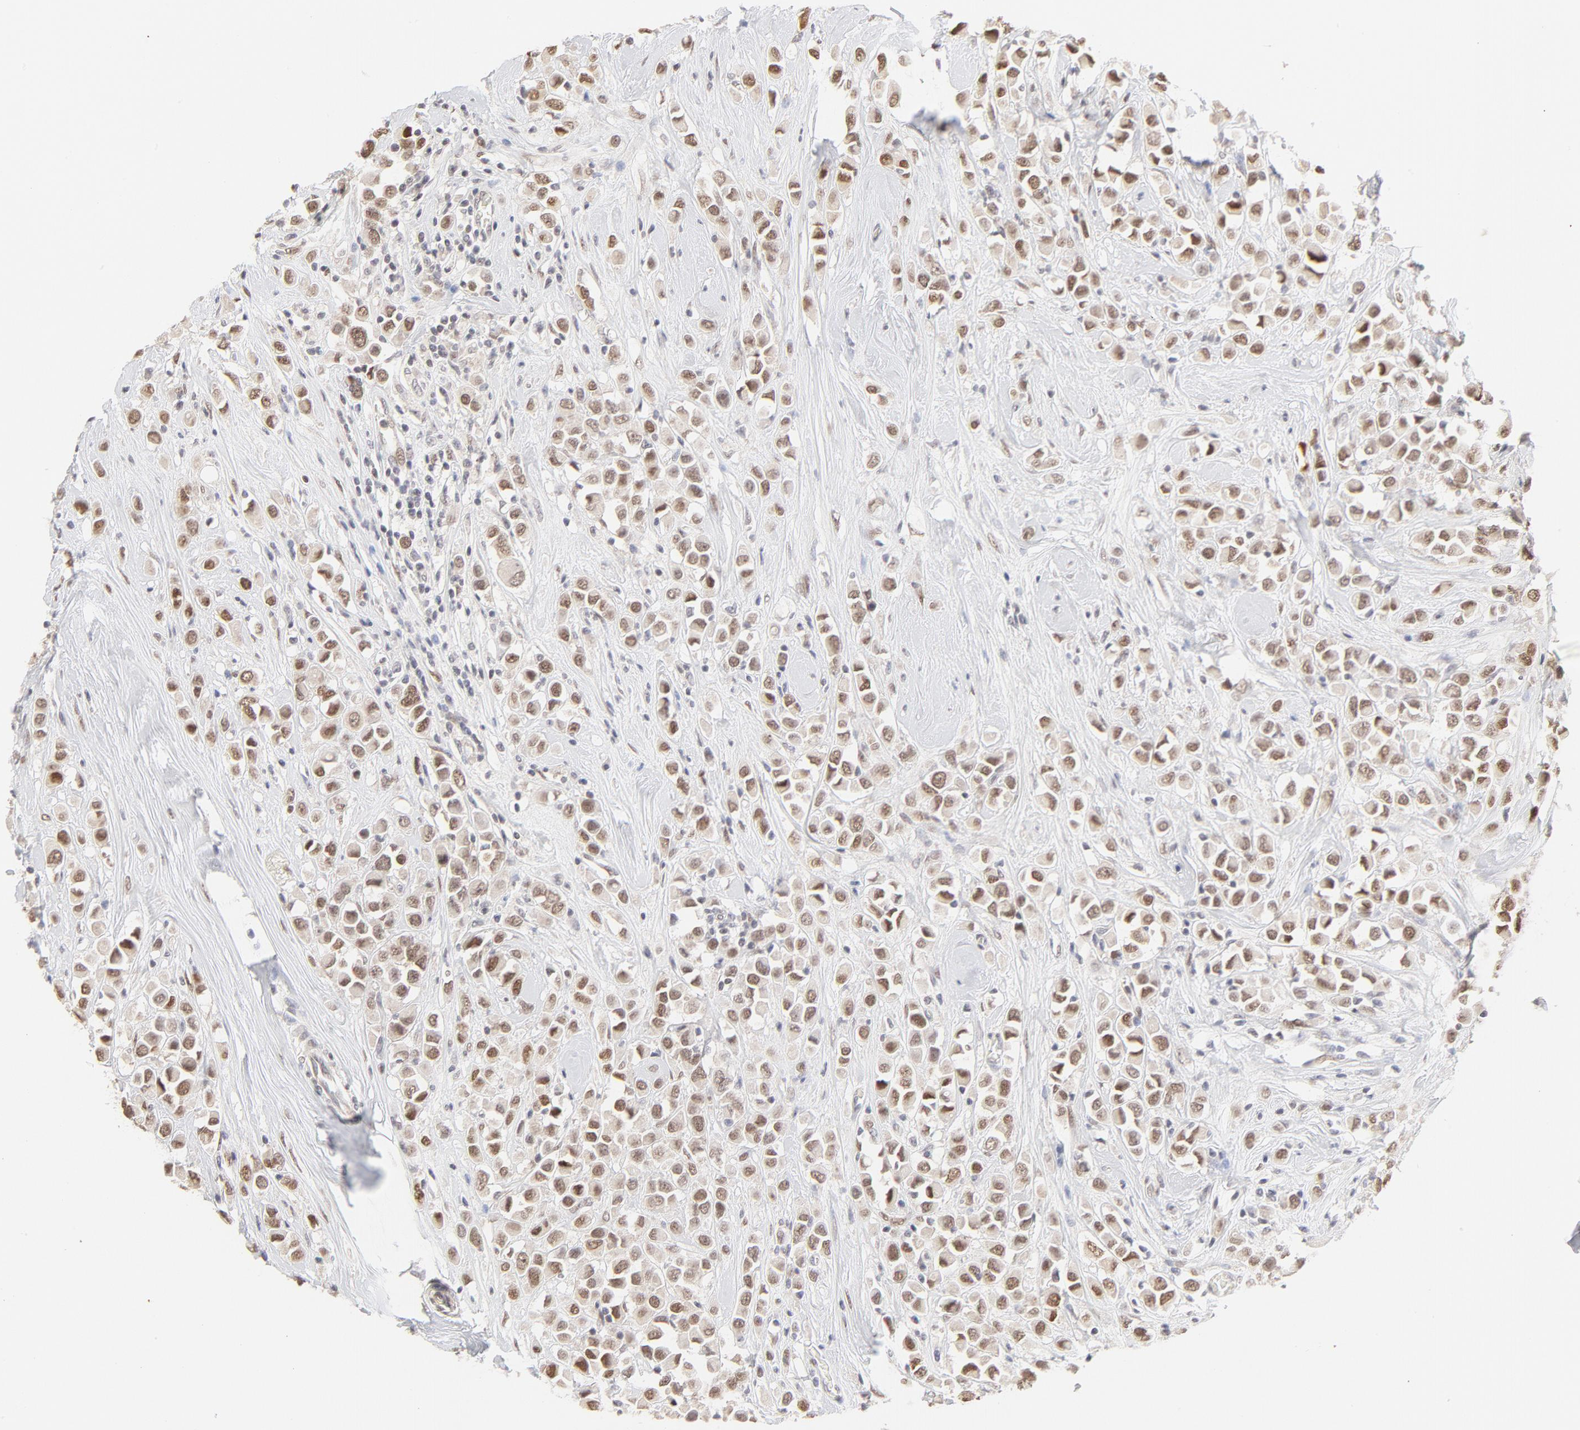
{"staining": {"intensity": "weak", "quantity": ">75%", "location": "nuclear"}, "tissue": "breast cancer", "cell_type": "Tumor cells", "image_type": "cancer", "snomed": [{"axis": "morphology", "description": "Duct carcinoma"}, {"axis": "topography", "description": "Breast"}], "caption": "Immunohistochemistry of invasive ductal carcinoma (breast) demonstrates low levels of weak nuclear expression in approximately >75% of tumor cells.", "gene": "PBX3", "patient": {"sex": "female", "age": 61}}